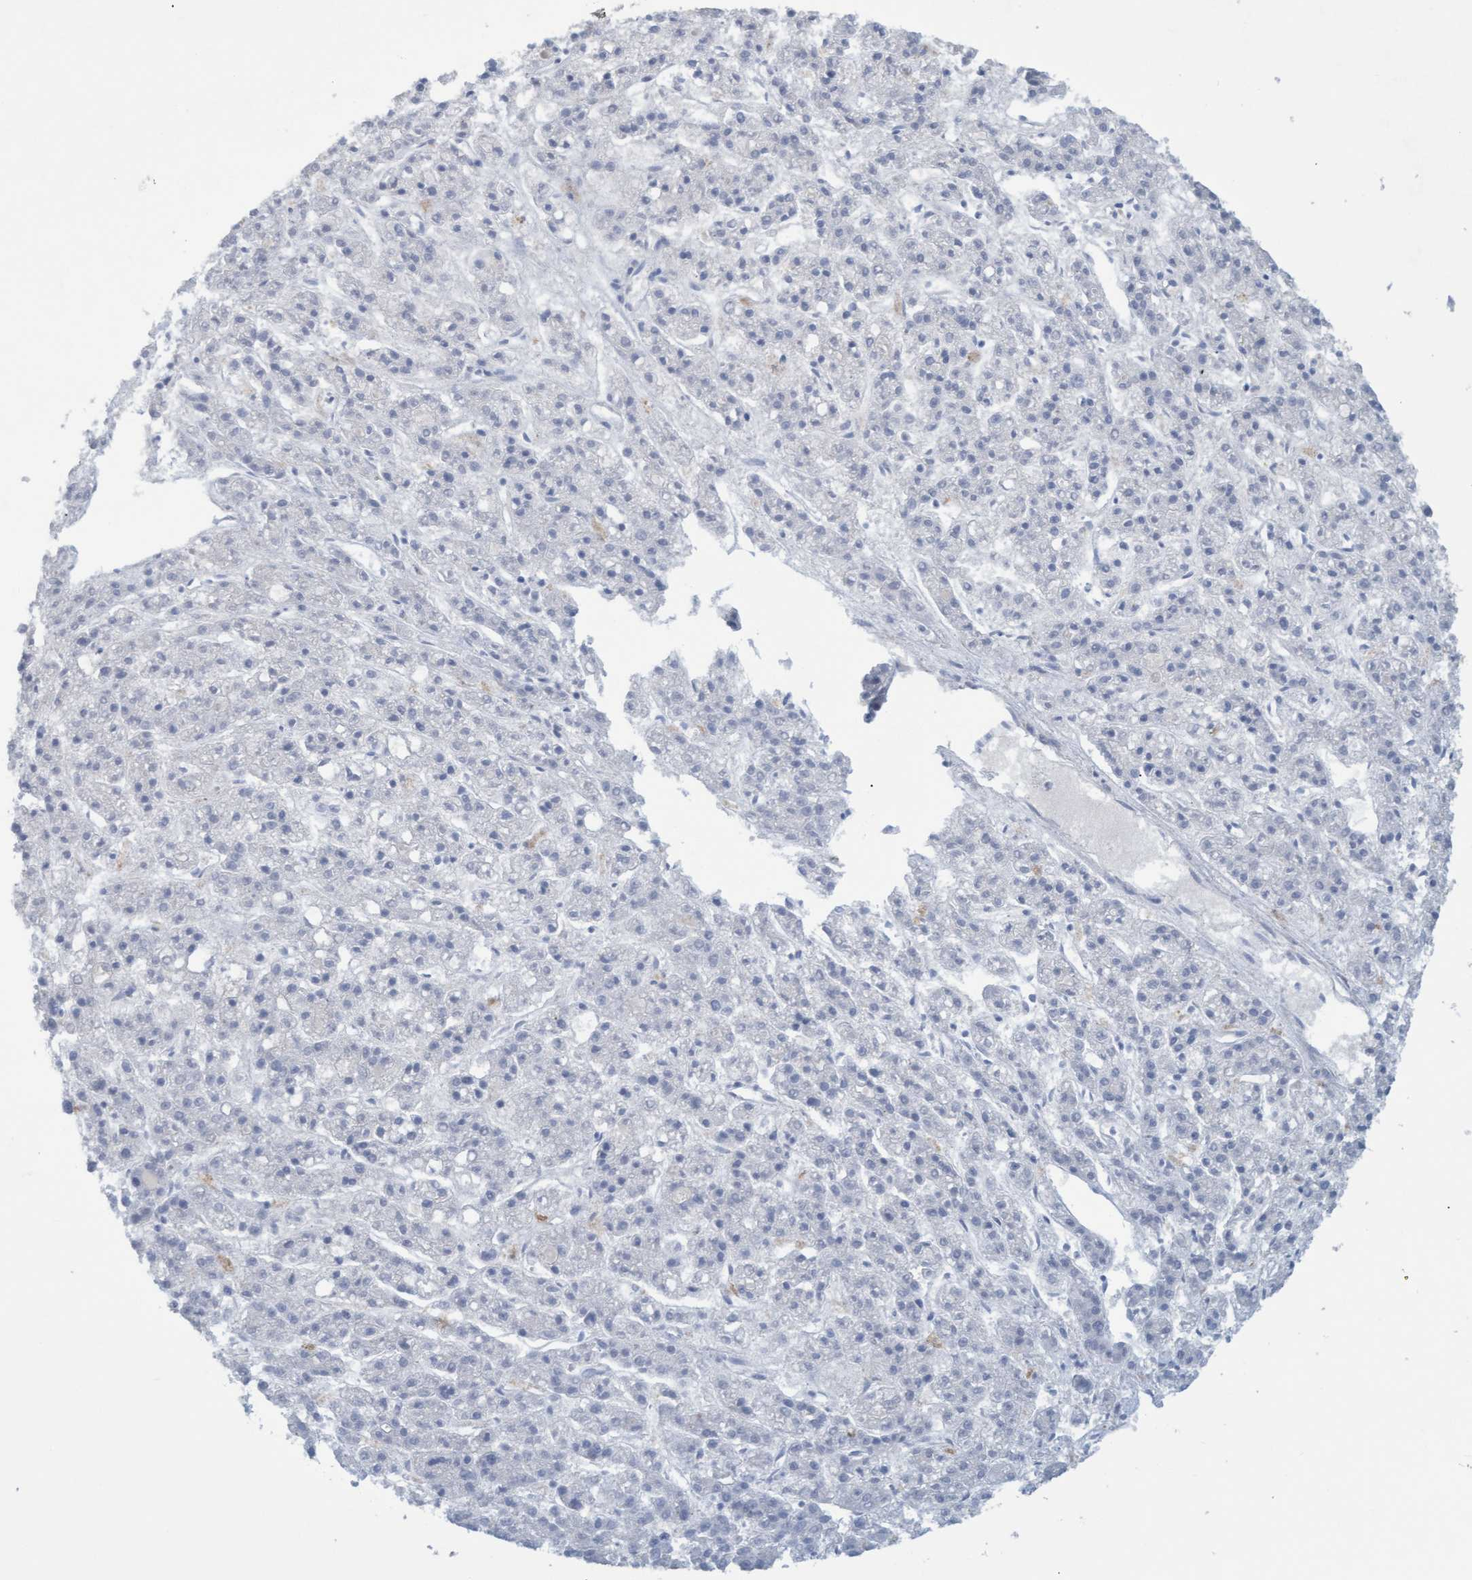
{"staining": {"intensity": "negative", "quantity": "none", "location": "none"}, "tissue": "liver cancer", "cell_type": "Tumor cells", "image_type": "cancer", "snomed": [{"axis": "morphology", "description": "Carcinoma, Hepatocellular, NOS"}, {"axis": "topography", "description": "Liver"}], "caption": "Liver hepatocellular carcinoma was stained to show a protein in brown. There is no significant expression in tumor cells.", "gene": "SSTR3", "patient": {"sex": "male", "age": 70}}